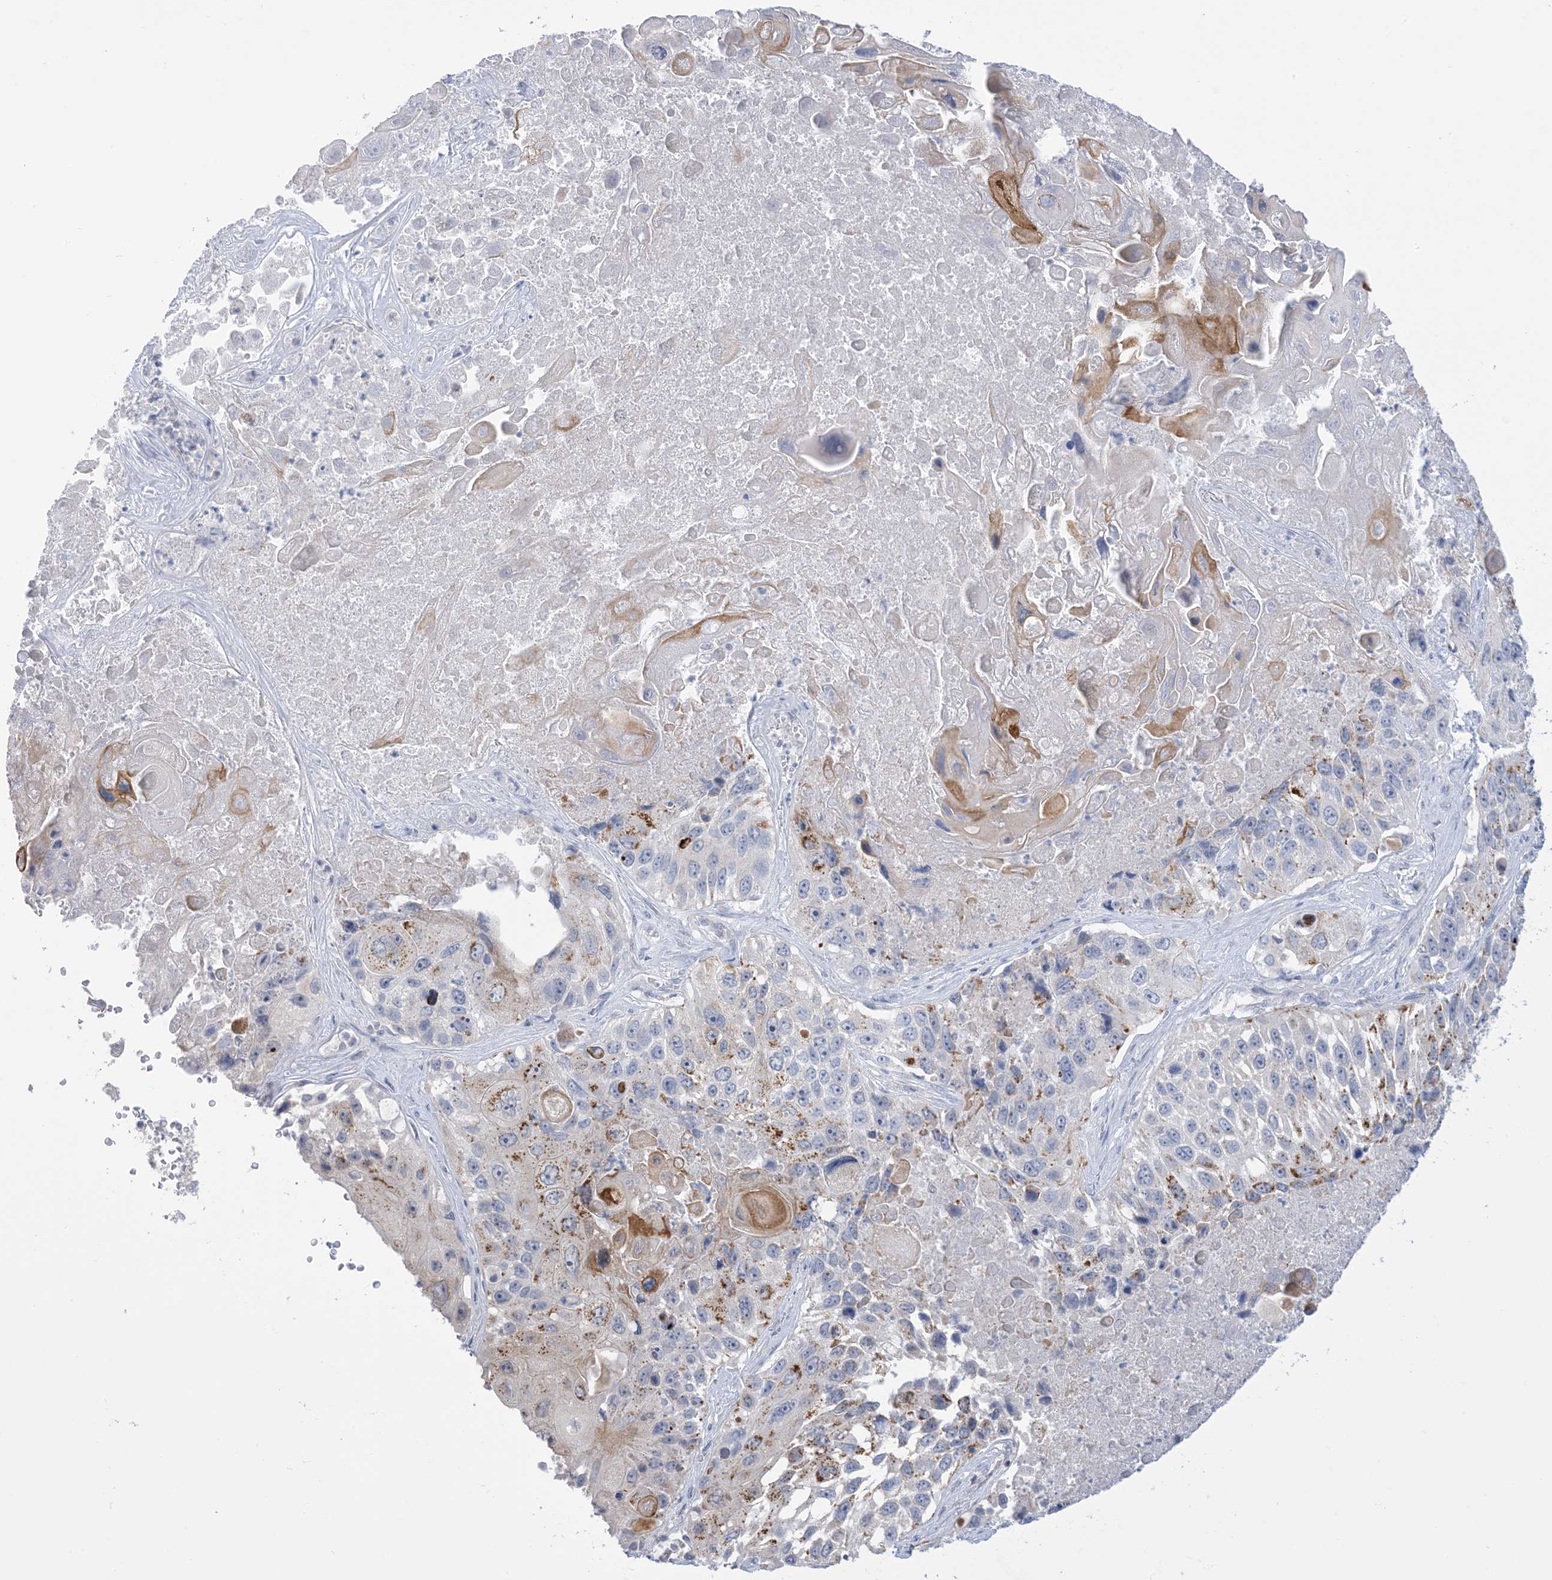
{"staining": {"intensity": "moderate", "quantity": "<25%", "location": "cytoplasmic/membranous"}, "tissue": "lung cancer", "cell_type": "Tumor cells", "image_type": "cancer", "snomed": [{"axis": "morphology", "description": "Squamous cell carcinoma, NOS"}, {"axis": "topography", "description": "Lung"}], "caption": "Protein staining shows moderate cytoplasmic/membranous staining in about <25% of tumor cells in lung squamous cell carcinoma.", "gene": "TTYH1", "patient": {"sex": "male", "age": 61}}